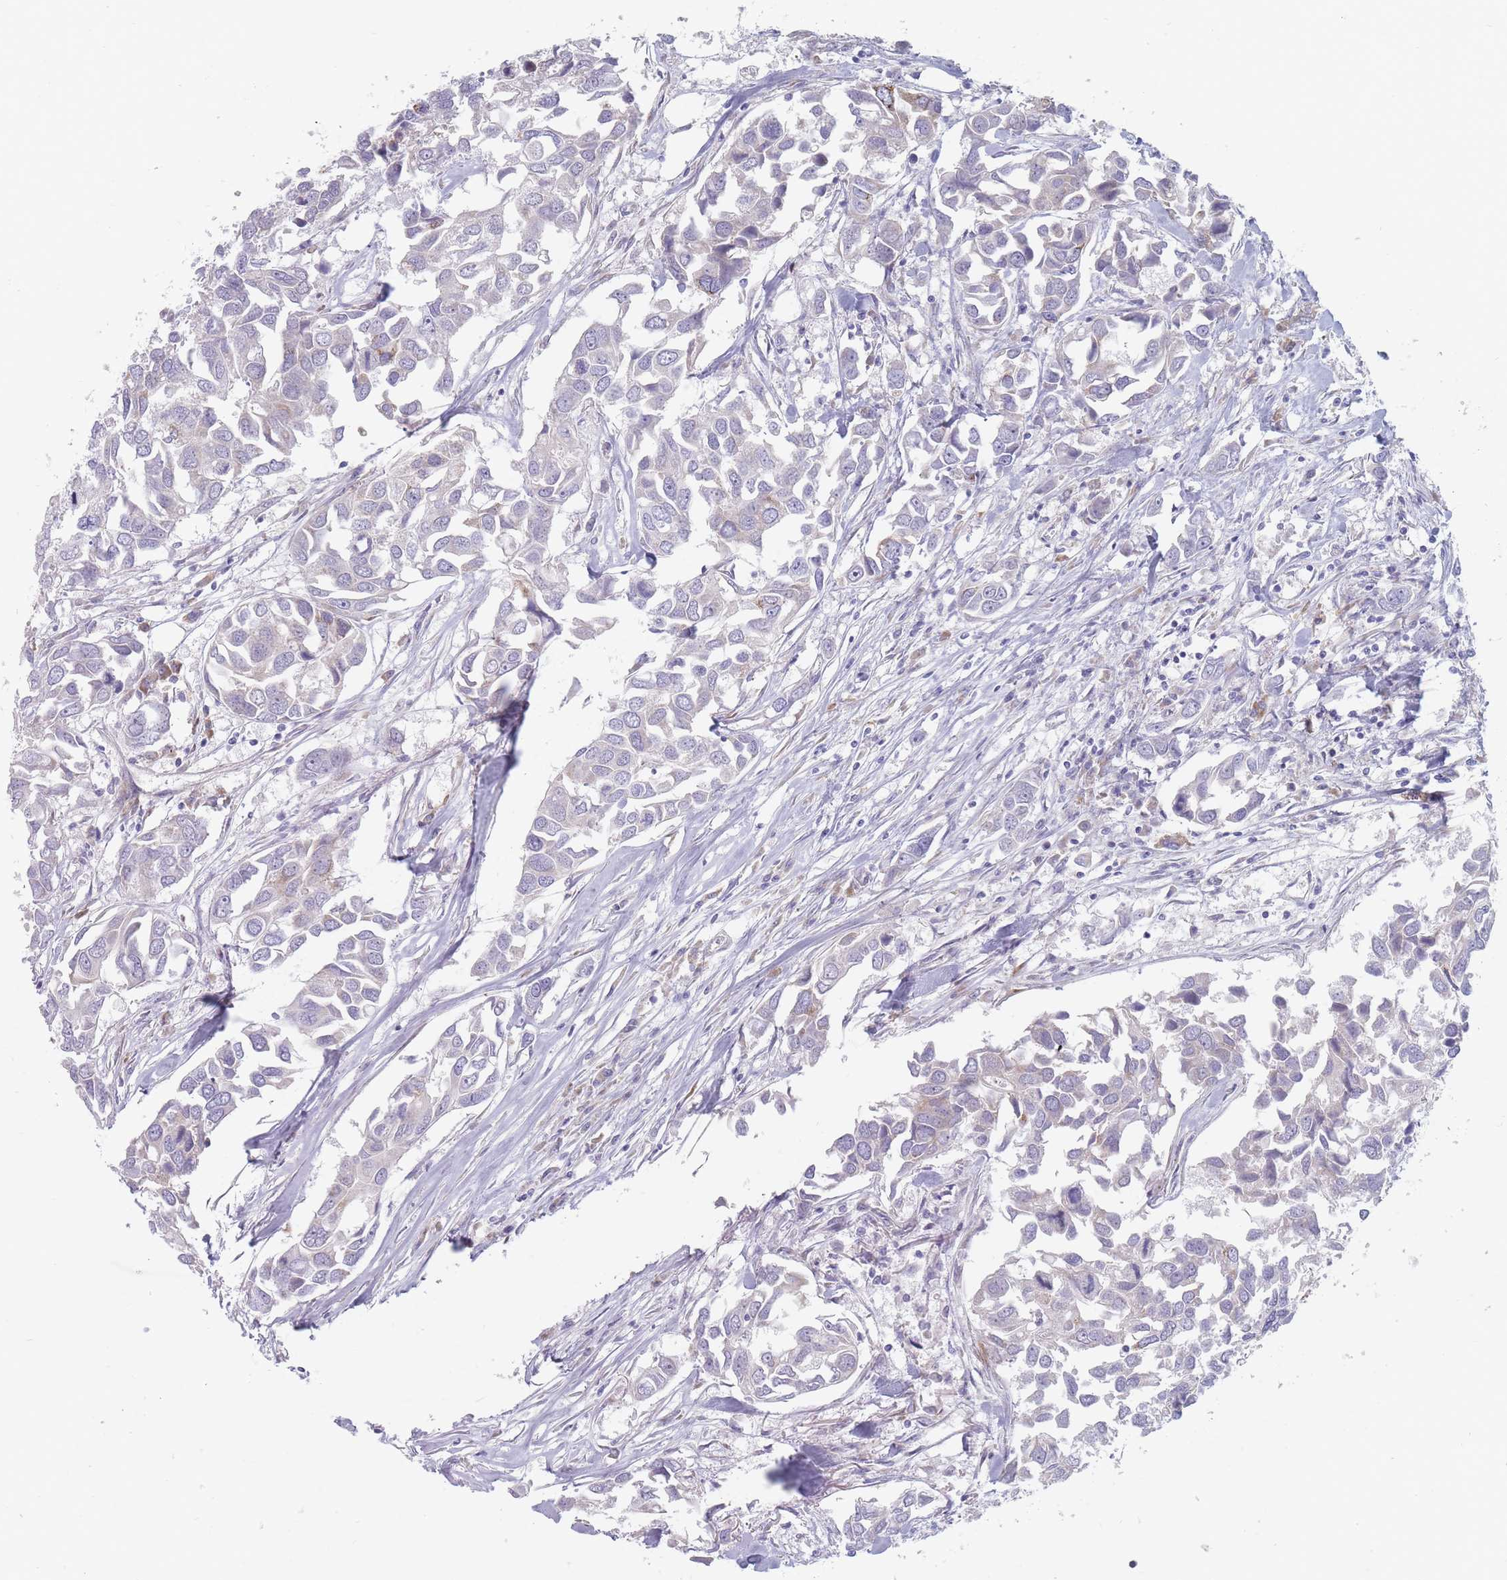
{"staining": {"intensity": "negative", "quantity": "none", "location": "none"}, "tissue": "breast cancer", "cell_type": "Tumor cells", "image_type": "cancer", "snomed": [{"axis": "morphology", "description": "Duct carcinoma"}, {"axis": "topography", "description": "Breast"}], "caption": "High power microscopy histopathology image of an immunohistochemistry image of breast invasive ductal carcinoma, revealing no significant positivity in tumor cells.", "gene": "SPATS1", "patient": {"sex": "female", "age": 83}}